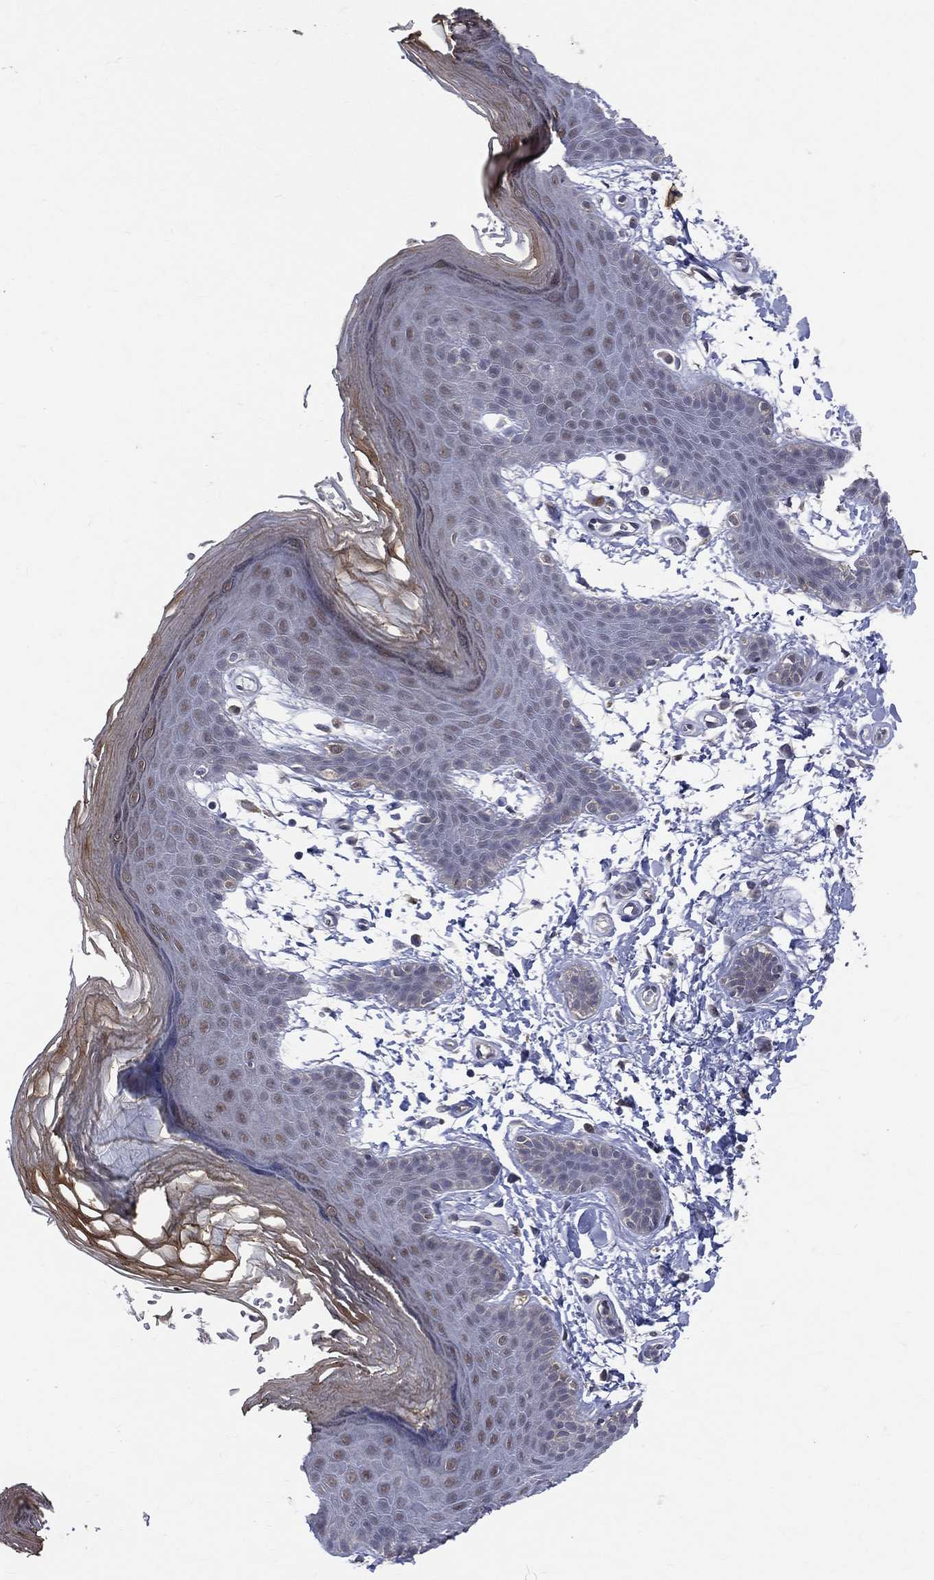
{"staining": {"intensity": "strong", "quantity": "<25%", "location": "cytoplasmic/membranous"}, "tissue": "skin", "cell_type": "Epidermal cells", "image_type": "normal", "snomed": [{"axis": "morphology", "description": "Normal tissue, NOS"}, {"axis": "topography", "description": "Anal"}], "caption": "Skin stained with a brown dye shows strong cytoplasmic/membranous positive expression in about <25% of epidermal cells.", "gene": "DLG4", "patient": {"sex": "male", "age": 53}}